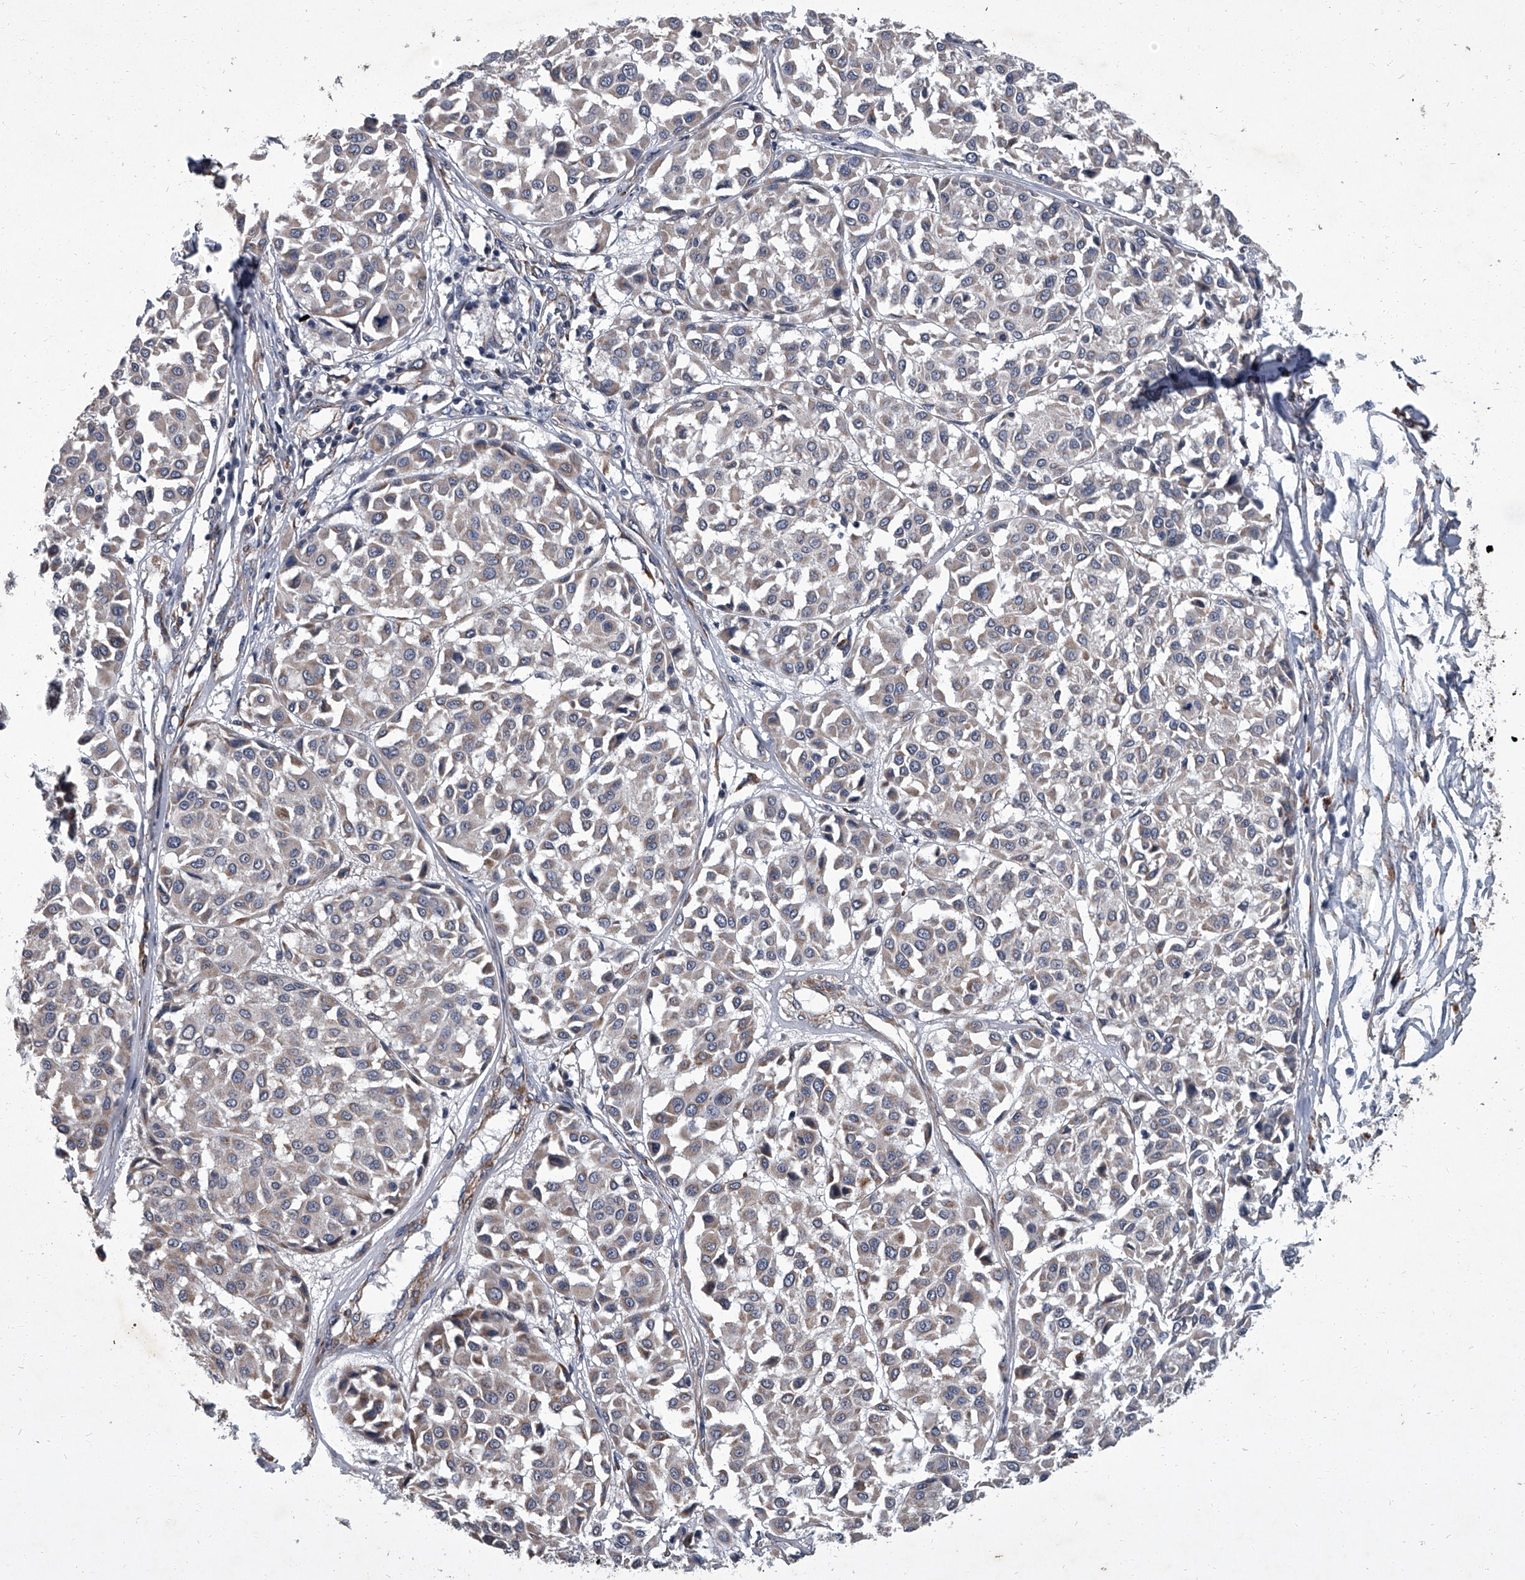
{"staining": {"intensity": "negative", "quantity": "none", "location": "none"}, "tissue": "melanoma", "cell_type": "Tumor cells", "image_type": "cancer", "snomed": [{"axis": "morphology", "description": "Malignant melanoma, Metastatic site"}, {"axis": "topography", "description": "Soft tissue"}], "caption": "Image shows no protein staining in tumor cells of malignant melanoma (metastatic site) tissue.", "gene": "SIRT4", "patient": {"sex": "male", "age": 41}}